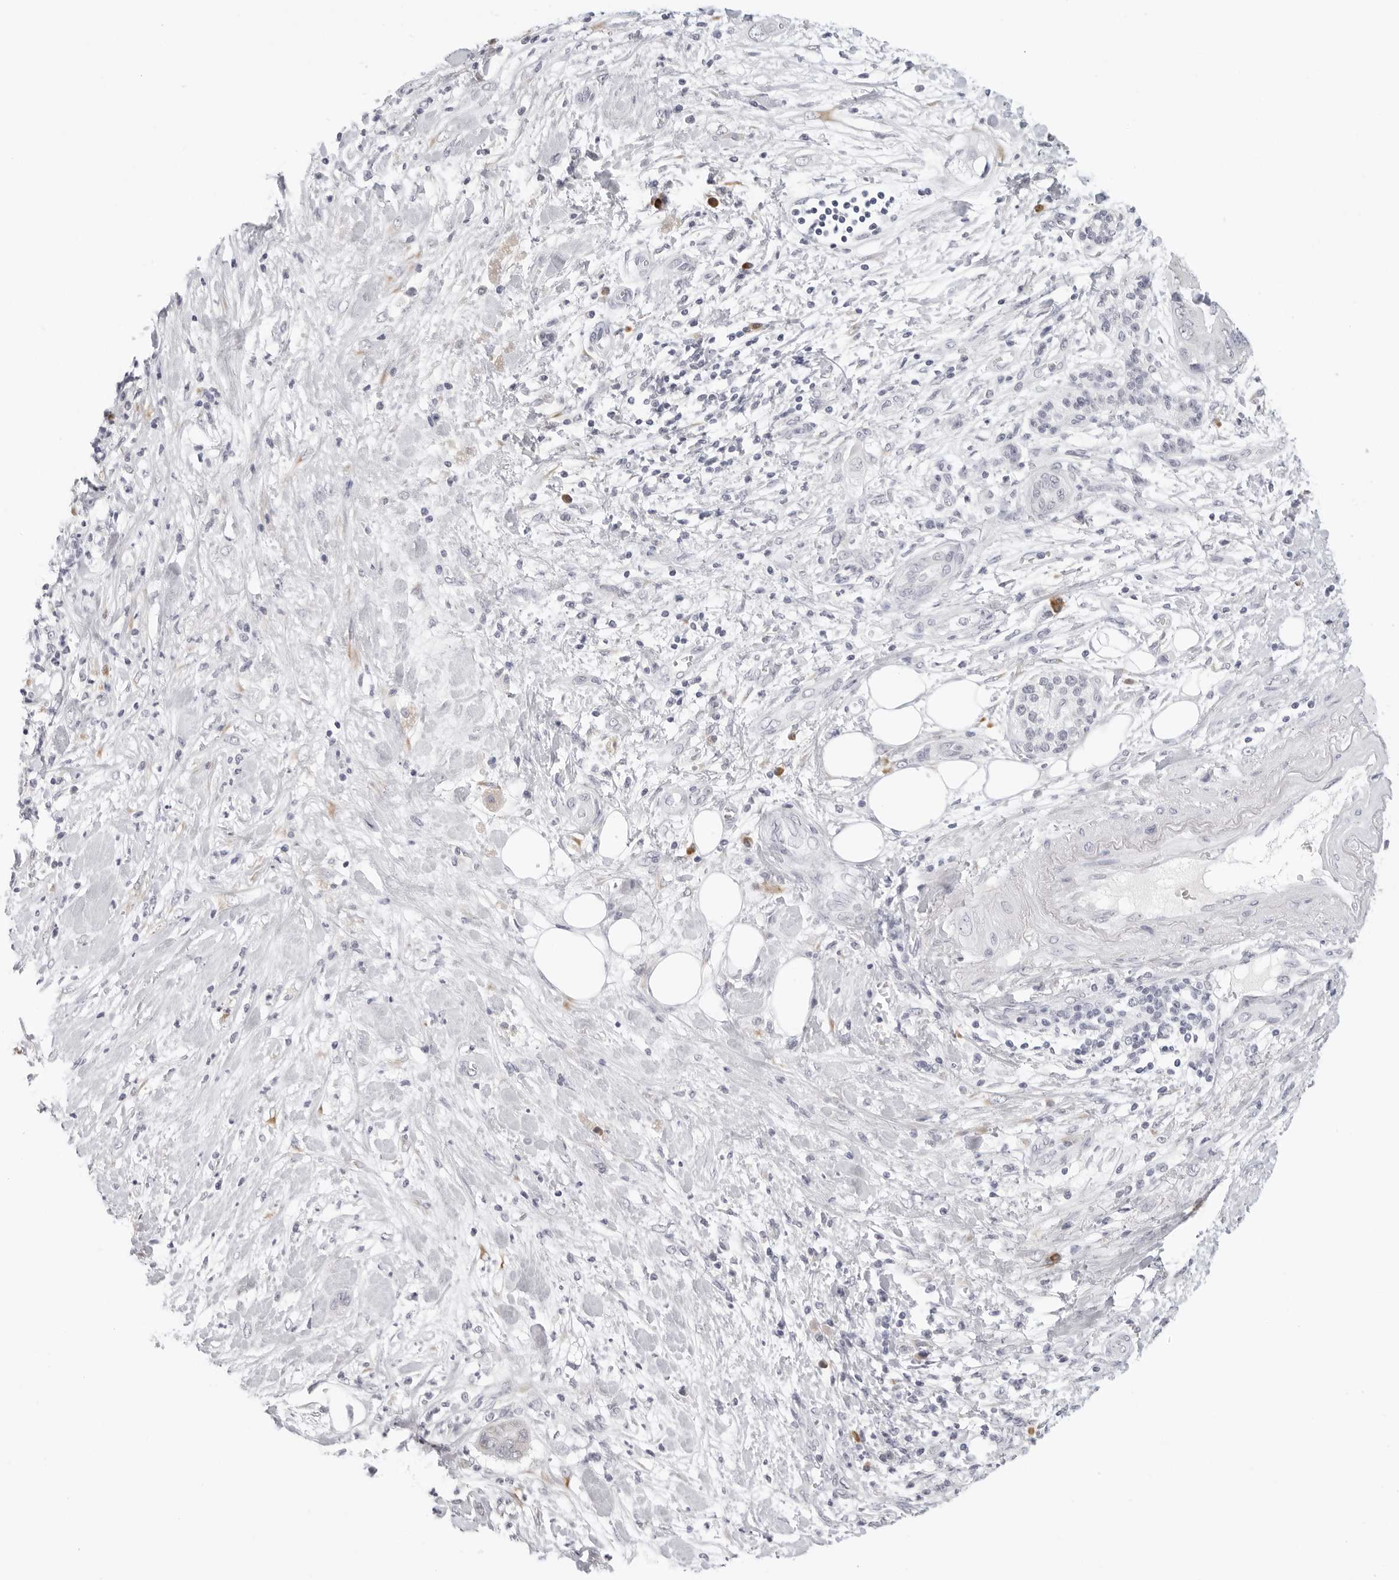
{"staining": {"intensity": "negative", "quantity": "none", "location": "none"}, "tissue": "pancreatic cancer", "cell_type": "Tumor cells", "image_type": "cancer", "snomed": [{"axis": "morphology", "description": "Adenocarcinoma, NOS"}, {"axis": "topography", "description": "Pancreas"}], "caption": "Protein analysis of pancreatic cancer (adenocarcinoma) shows no significant expression in tumor cells.", "gene": "EDN2", "patient": {"sex": "female", "age": 78}}